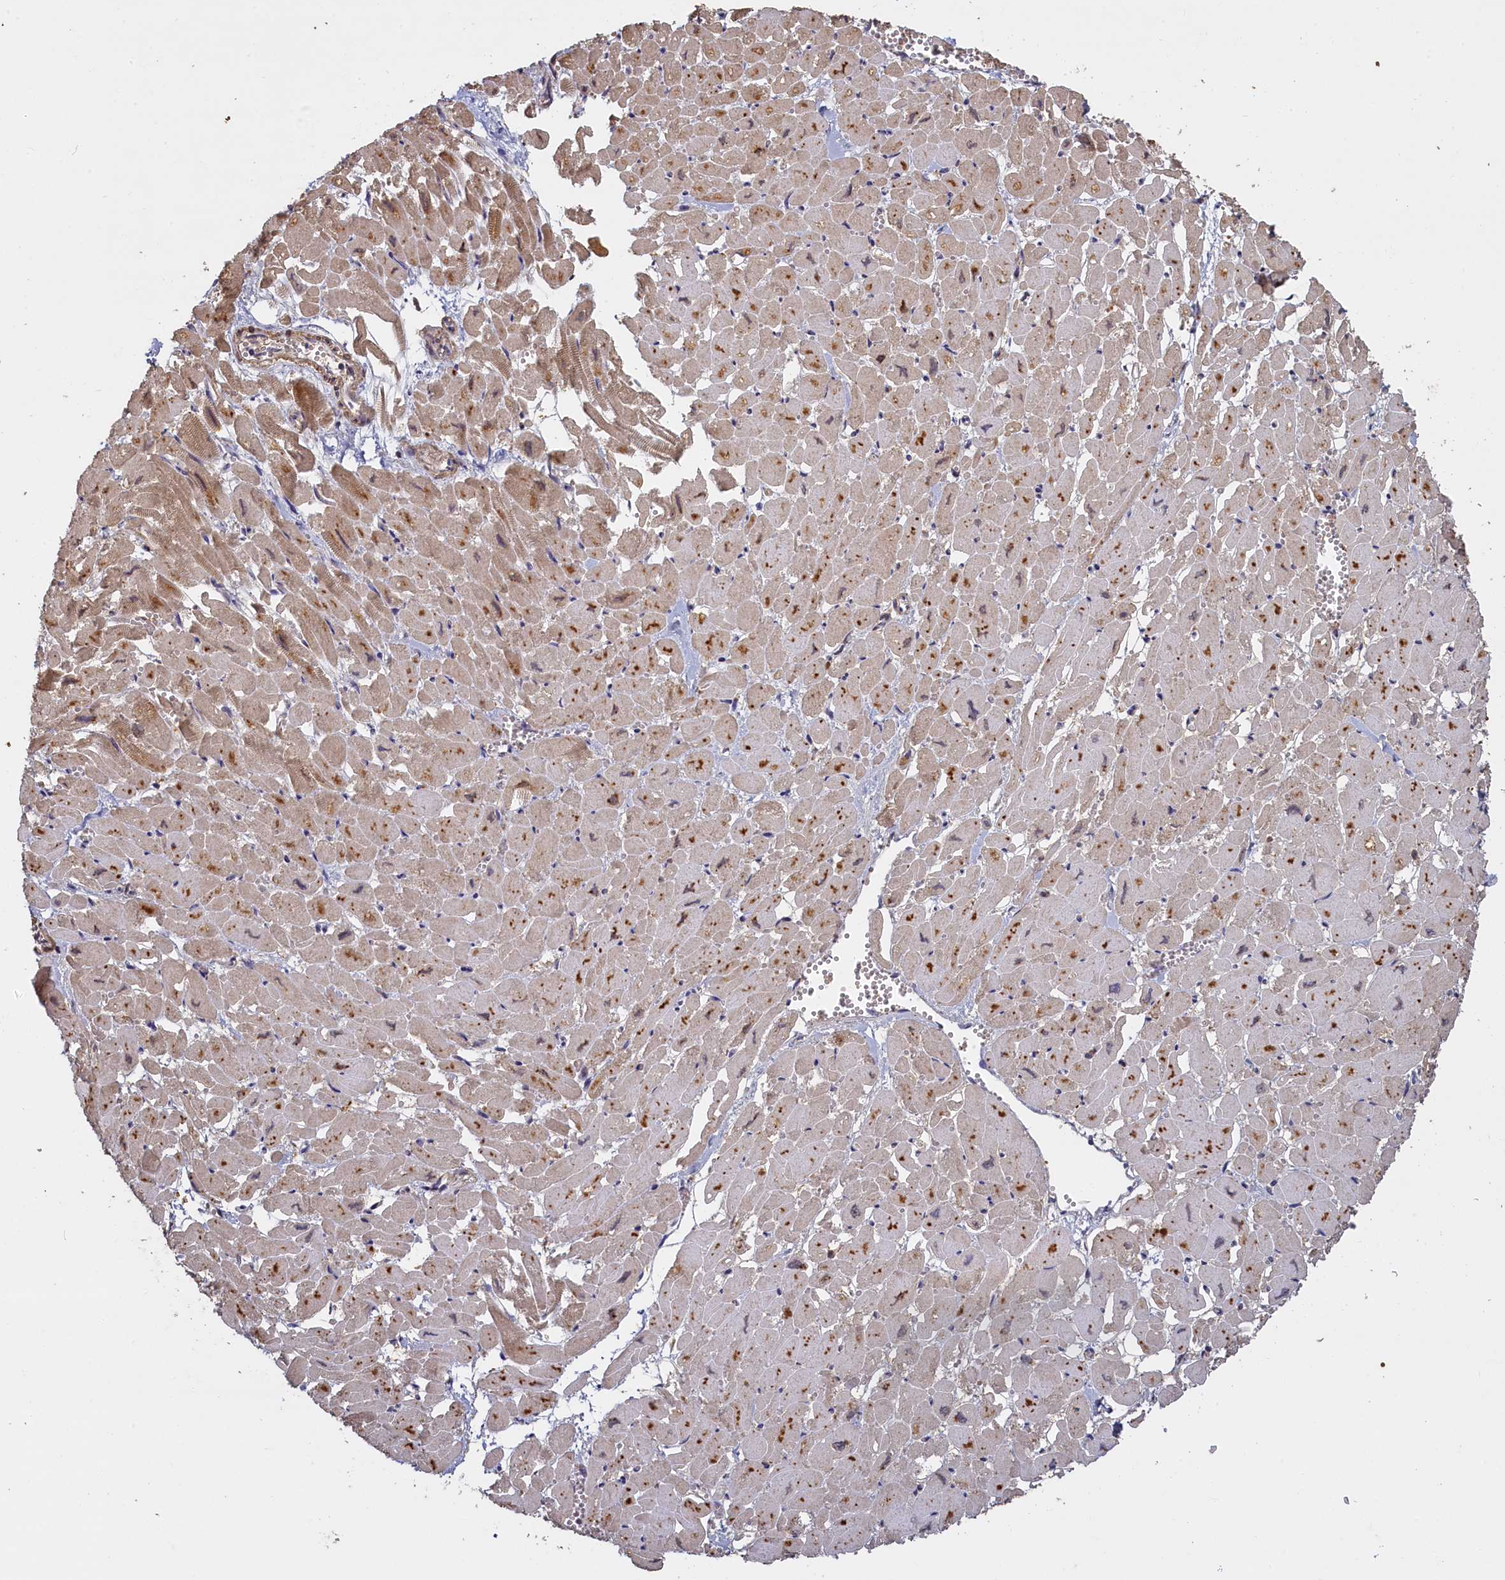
{"staining": {"intensity": "moderate", "quantity": "25%-75%", "location": "cytoplasmic/membranous"}, "tissue": "heart muscle", "cell_type": "Cardiomyocytes", "image_type": "normal", "snomed": [{"axis": "morphology", "description": "Normal tissue, NOS"}, {"axis": "topography", "description": "Heart"}], "caption": "High-power microscopy captured an immunohistochemistry (IHC) image of normal heart muscle, revealing moderate cytoplasmic/membranous expression in approximately 25%-75% of cardiomyocytes.", "gene": "UCHL3", "patient": {"sex": "male", "age": 54}}